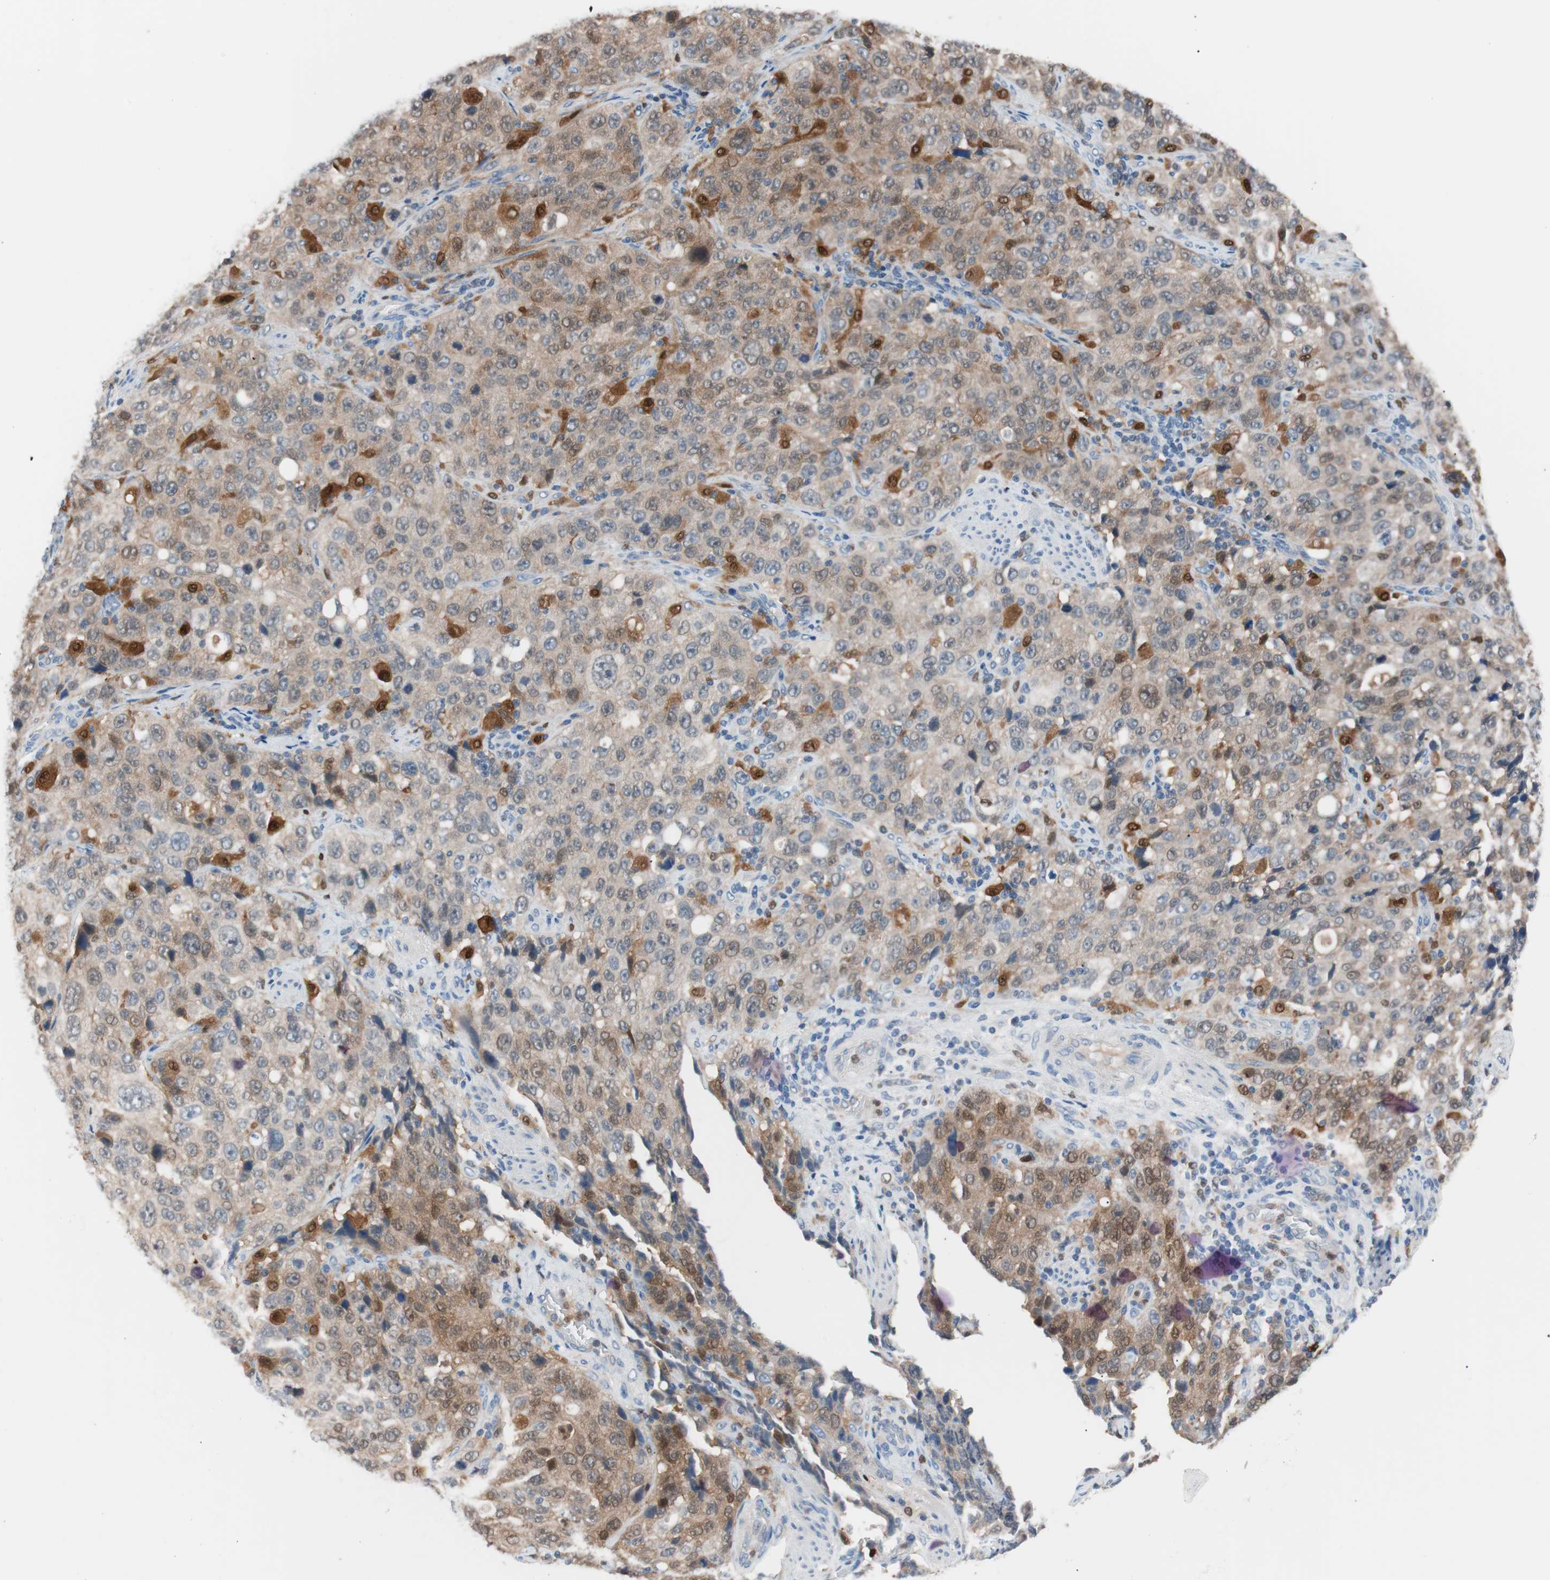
{"staining": {"intensity": "strong", "quantity": "25%-75%", "location": "cytoplasmic/membranous,nuclear"}, "tissue": "stomach cancer", "cell_type": "Tumor cells", "image_type": "cancer", "snomed": [{"axis": "morphology", "description": "Normal tissue, NOS"}, {"axis": "morphology", "description": "Adenocarcinoma, NOS"}, {"axis": "topography", "description": "Stomach"}], "caption": "Protein expression analysis of human stomach cancer (adenocarcinoma) reveals strong cytoplasmic/membranous and nuclear expression in about 25%-75% of tumor cells.", "gene": "IL18", "patient": {"sex": "male", "age": 48}}